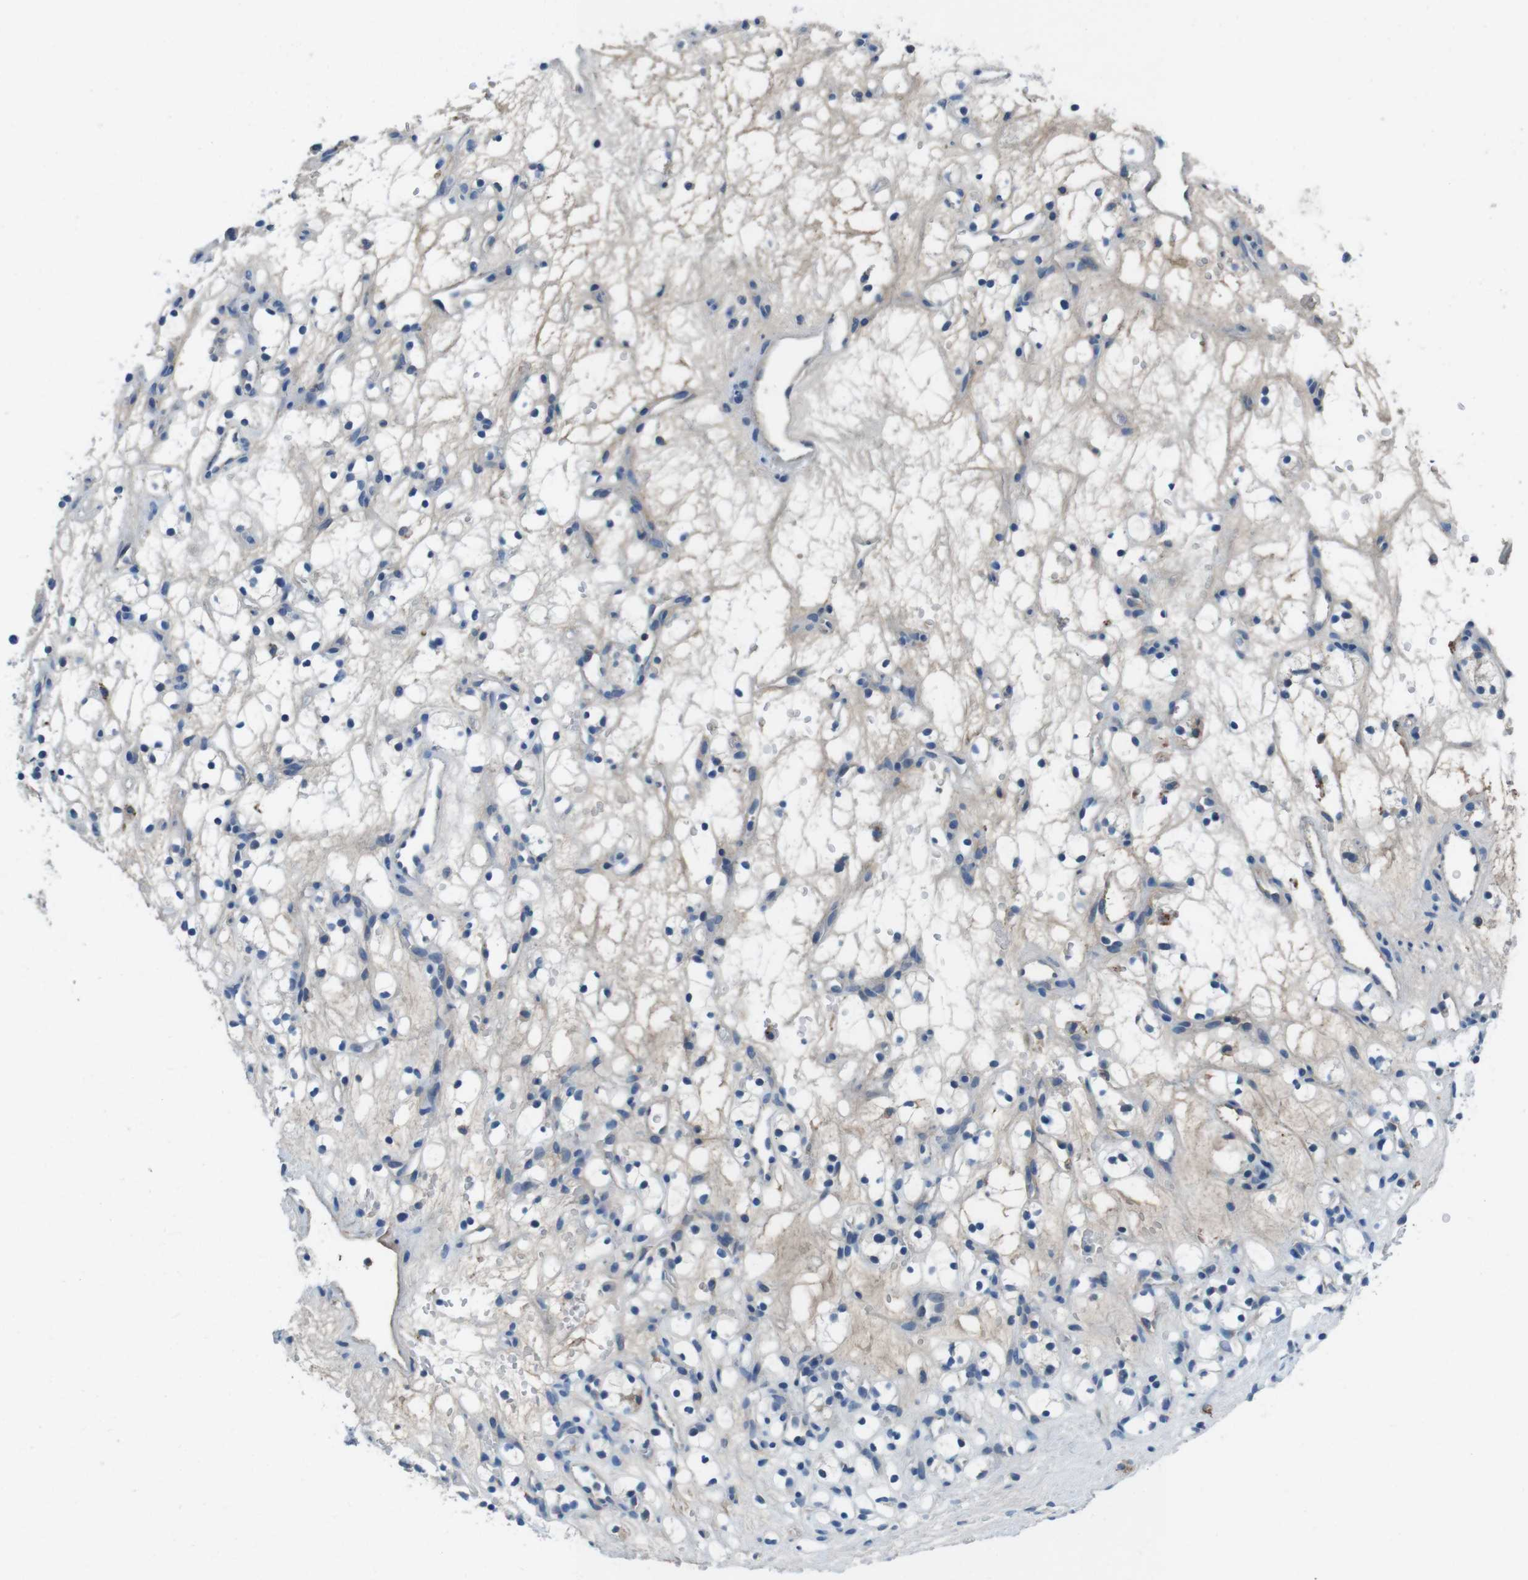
{"staining": {"intensity": "negative", "quantity": "none", "location": "none"}, "tissue": "renal cancer", "cell_type": "Tumor cells", "image_type": "cancer", "snomed": [{"axis": "morphology", "description": "Adenocarcinoma, NOS"}, {"axis": "topography", "description": "Kidney"}], "caption": "The histopathology image reveals no staining of tumor cells in renal cancer (adenocarcinoma).", "gene": "TMPRSS15", "patient": {"sex": "female", "age": 60}}